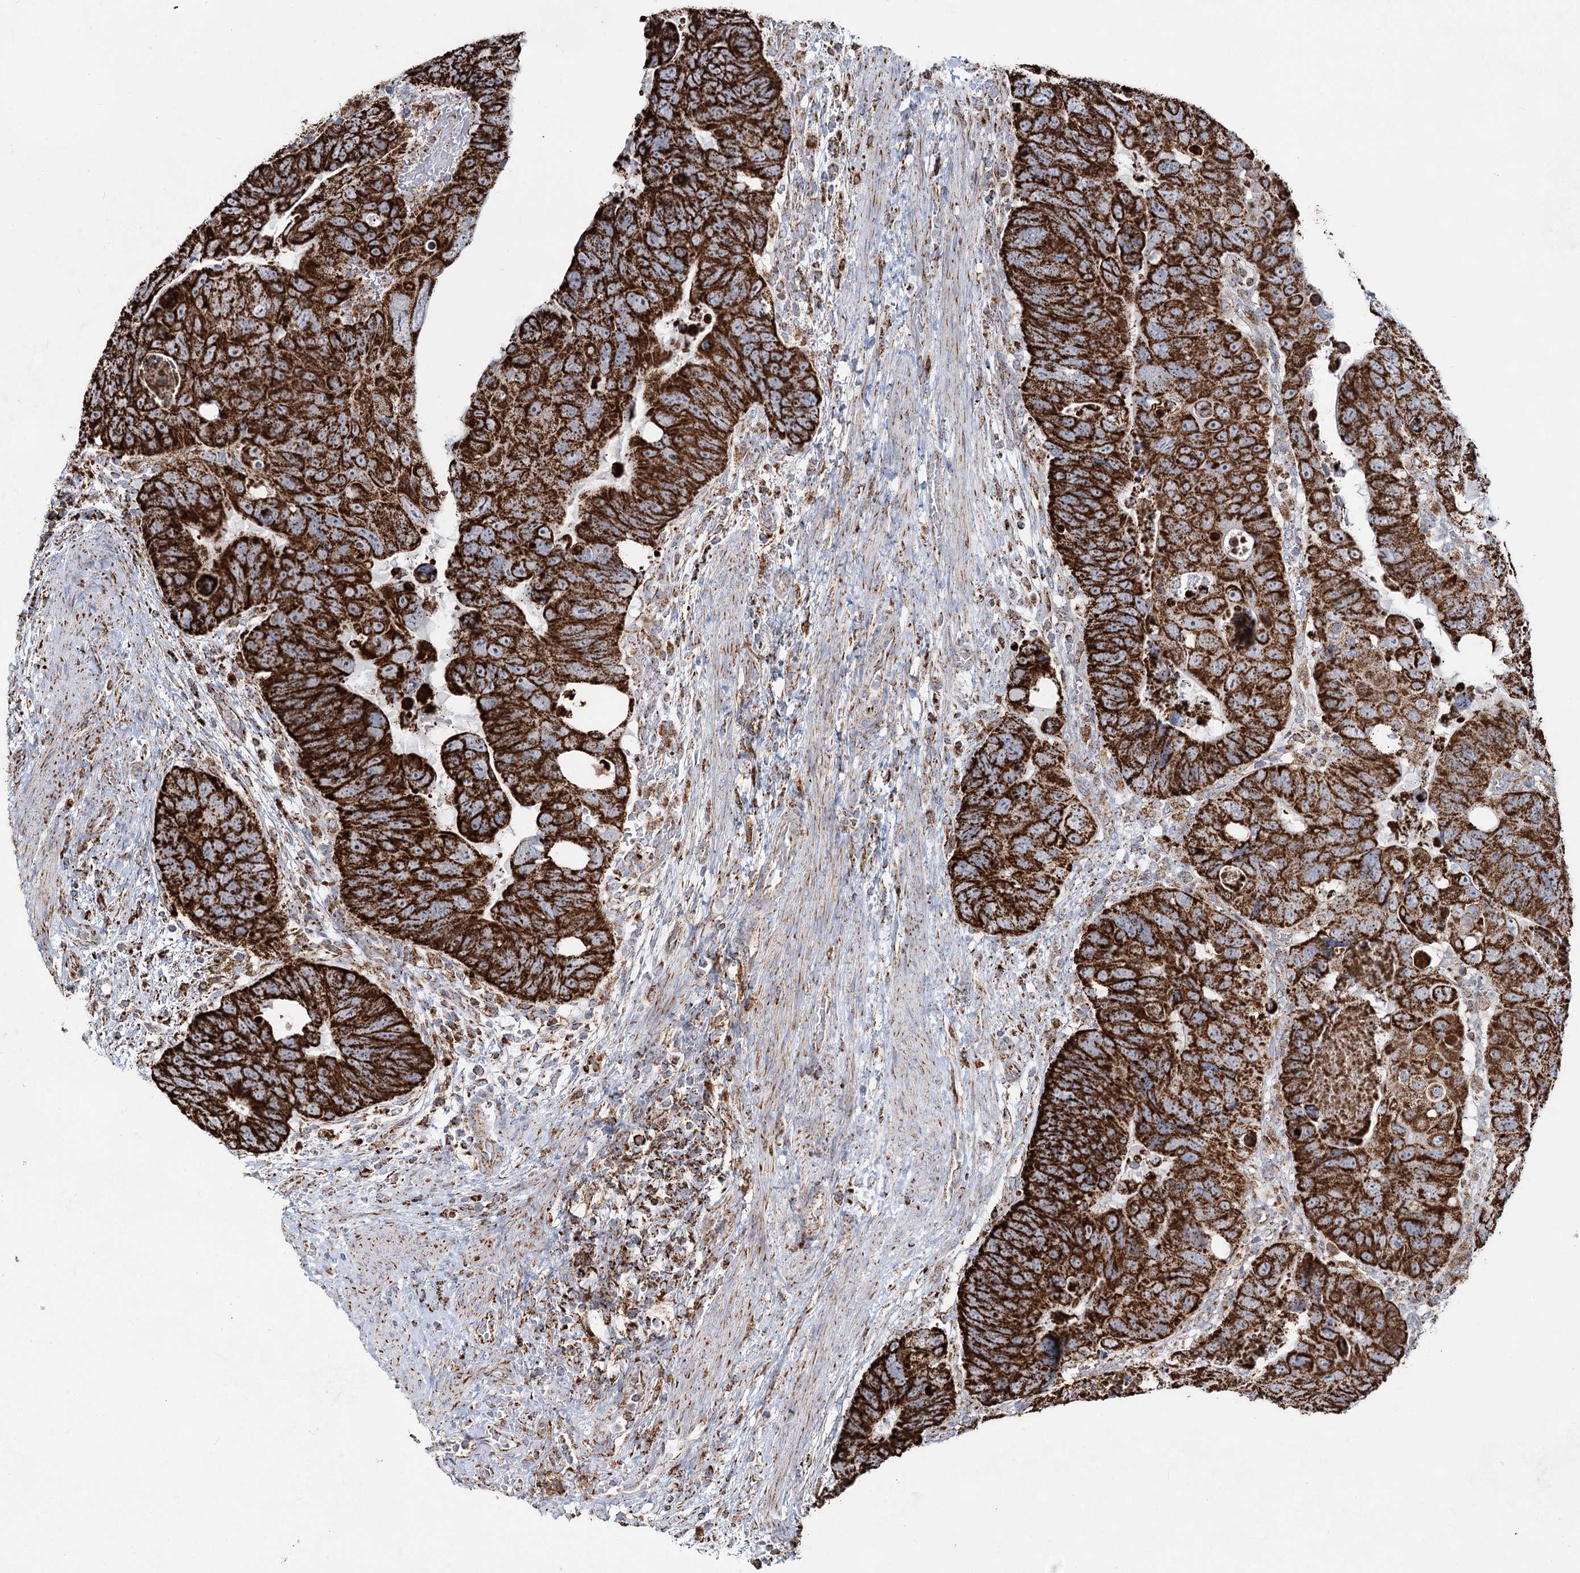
{"staining": {"intensity": "strong", "quantity": ">75%", "location": "cytoplasmic/membranous"}, "tissue": "colorectal cancer", "cell_type": "Tumor cells", "image_type": "cancer", "snomed": [{"axis": "morphology", "description": "Adenocarcinoma, NOS"}, {"axis": "topography", "description": "Rectum"}], "caption": "Human colorectal adenocarcinoma stained with a protein marker reveals strong staining in tumor cells.", "gene": "CWF19L1", "patient": {"sex": "male", "age": 59}}